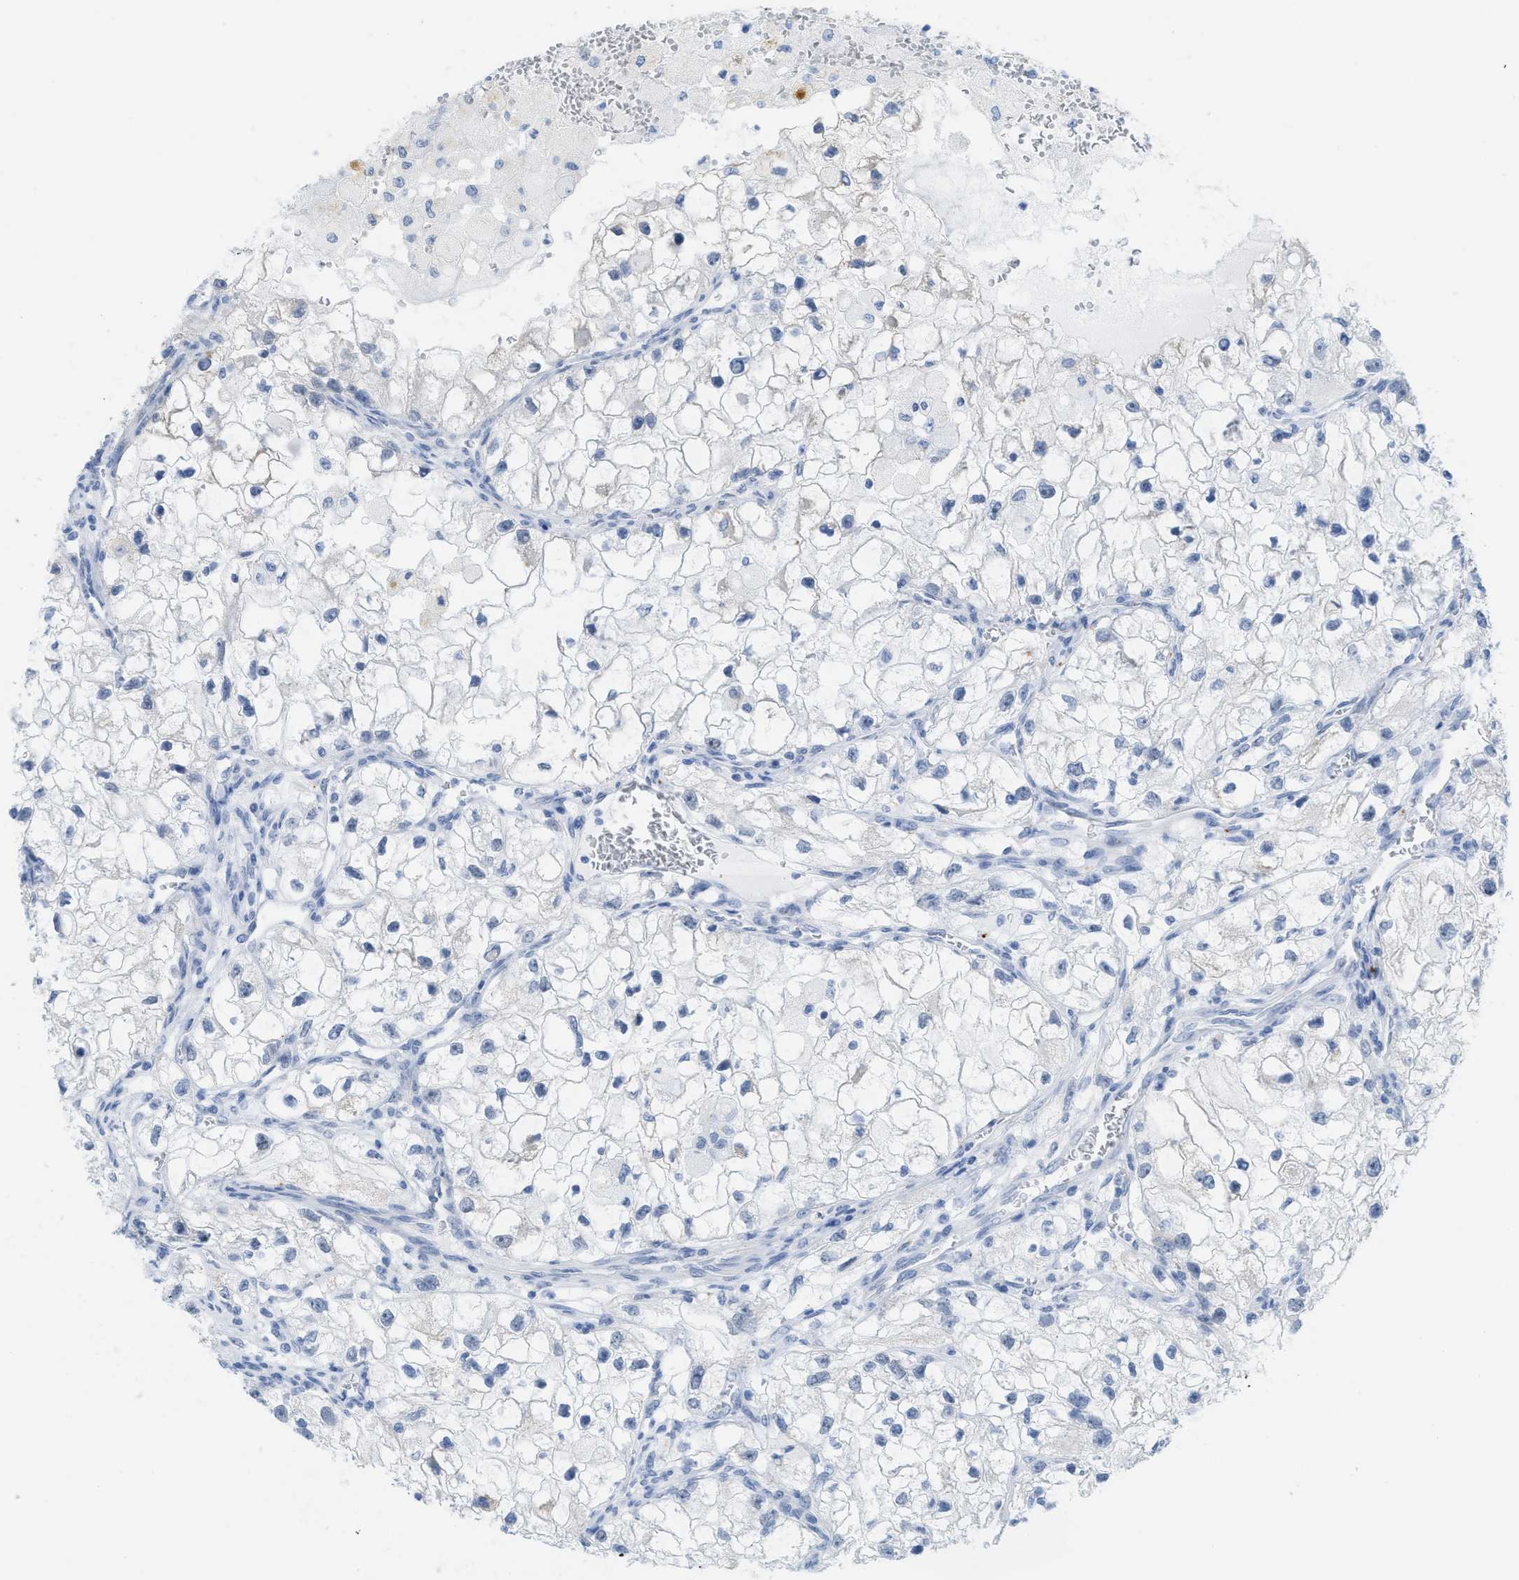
{"staining": {"intensity": "negative", "quantity": "none", "location": "none"}, "tissue": "renal cancer", "cell_type": "Tumor cells", "image_type": "cancer", "snomed": [{"axis": "morphology", "description": "Adenocarcinoma, NOS"}, {"axis": "topography", "description": "Kidney"}], "caption": "A photomicrograph of renal adenocarcinoma stained for a protein displays no brown staining in tumor cells.", "gene": "WDR4", "patient": {"sex": "female", "age": 70}}